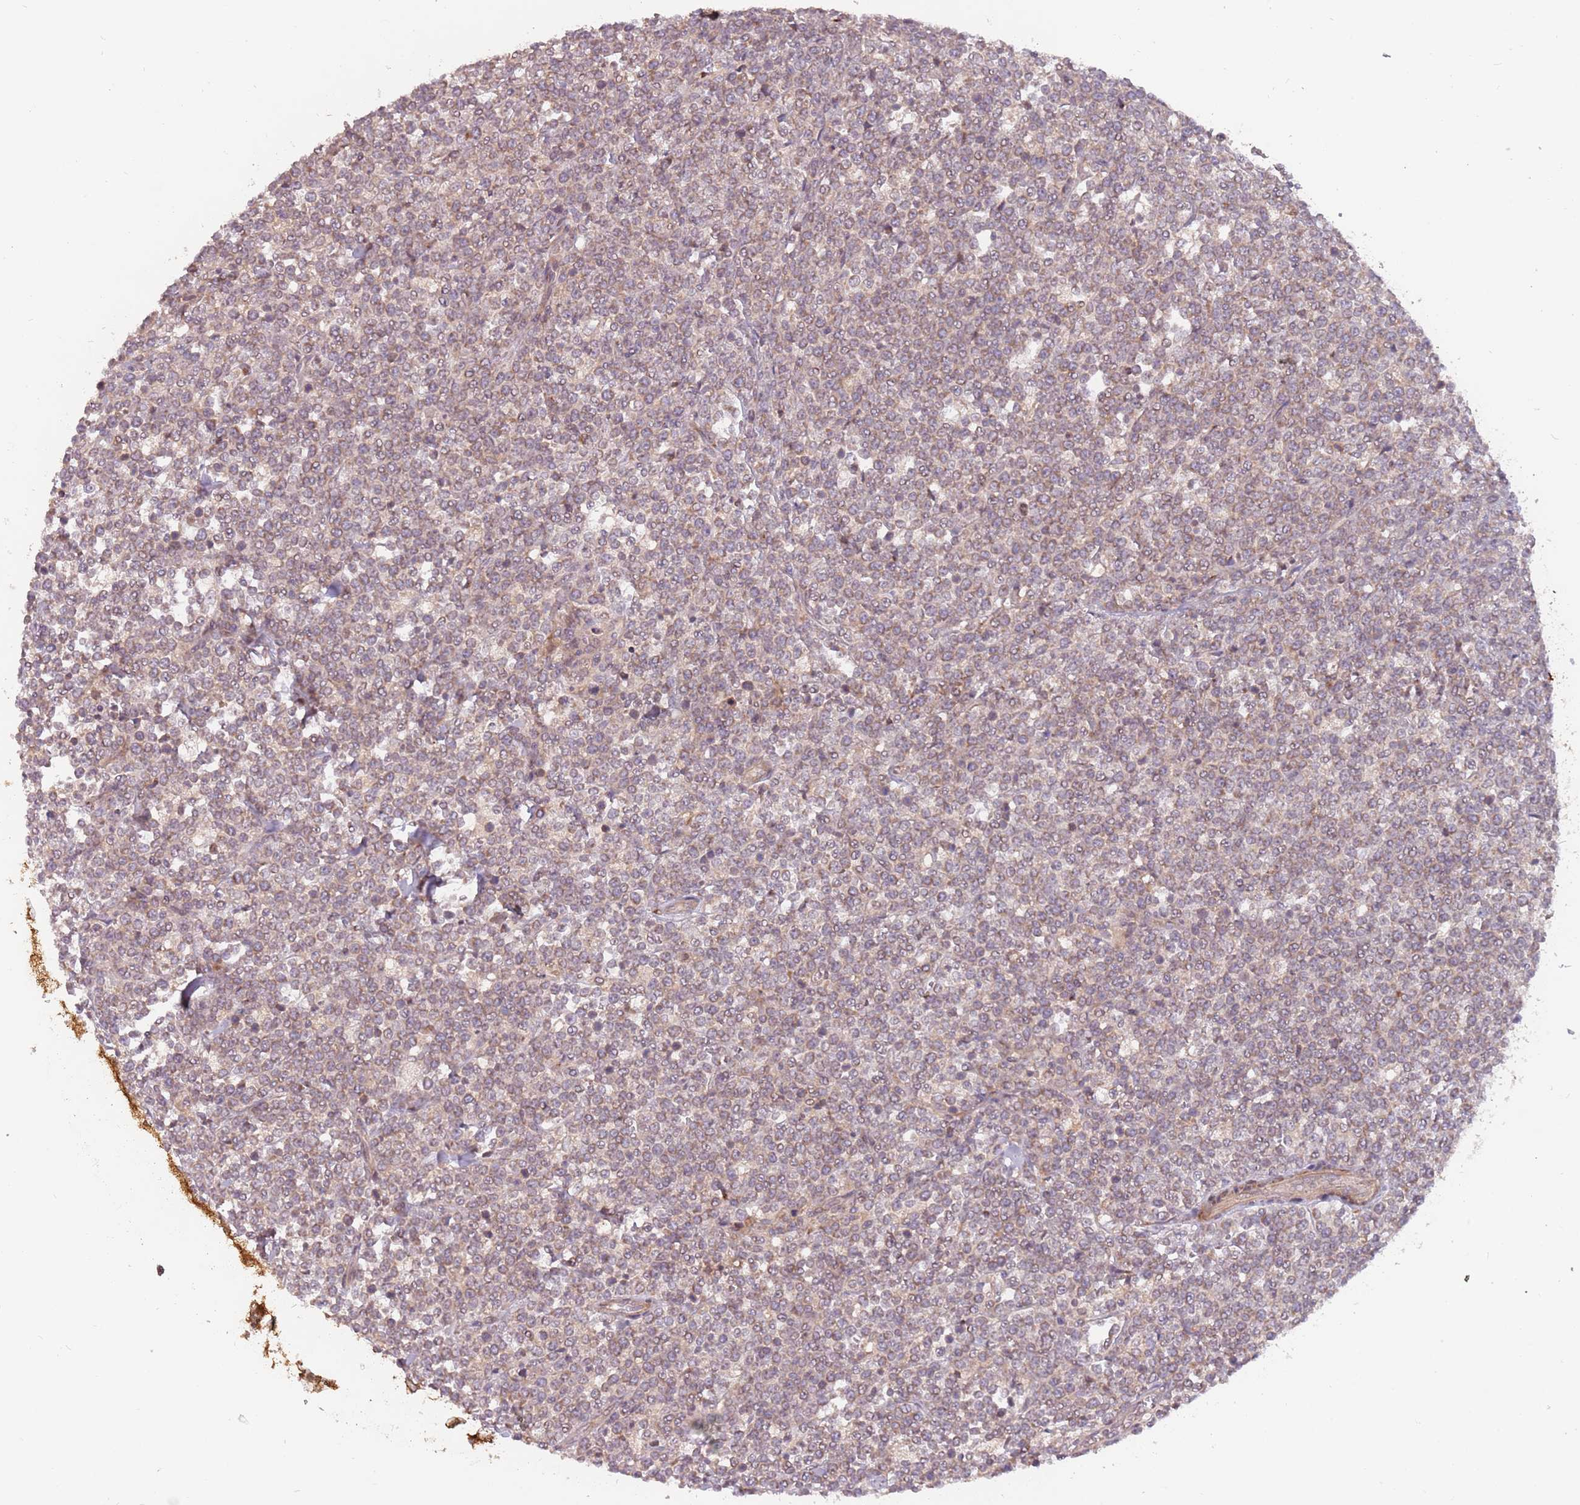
{"staining": {"intensity": "moderate", "quantity": ">75%", "location": "cytoplasmic/membranous"}, "tissue": "lymphoma", "cell_type": "Tumor cells", "image_type": "cancer", "snomed": [{"axis": "morphology", "description": "Malignant lymphoma, non-Hodgkin's type, High grade"}, {"axis": "topography", "description": "Small intestine"}], "caption": "Human lymphoma stained with a protein marker demonstrates moderate staining in tumor cells.", "gene": "PLD6", "patient": {"sex": "male", "age": 8}}